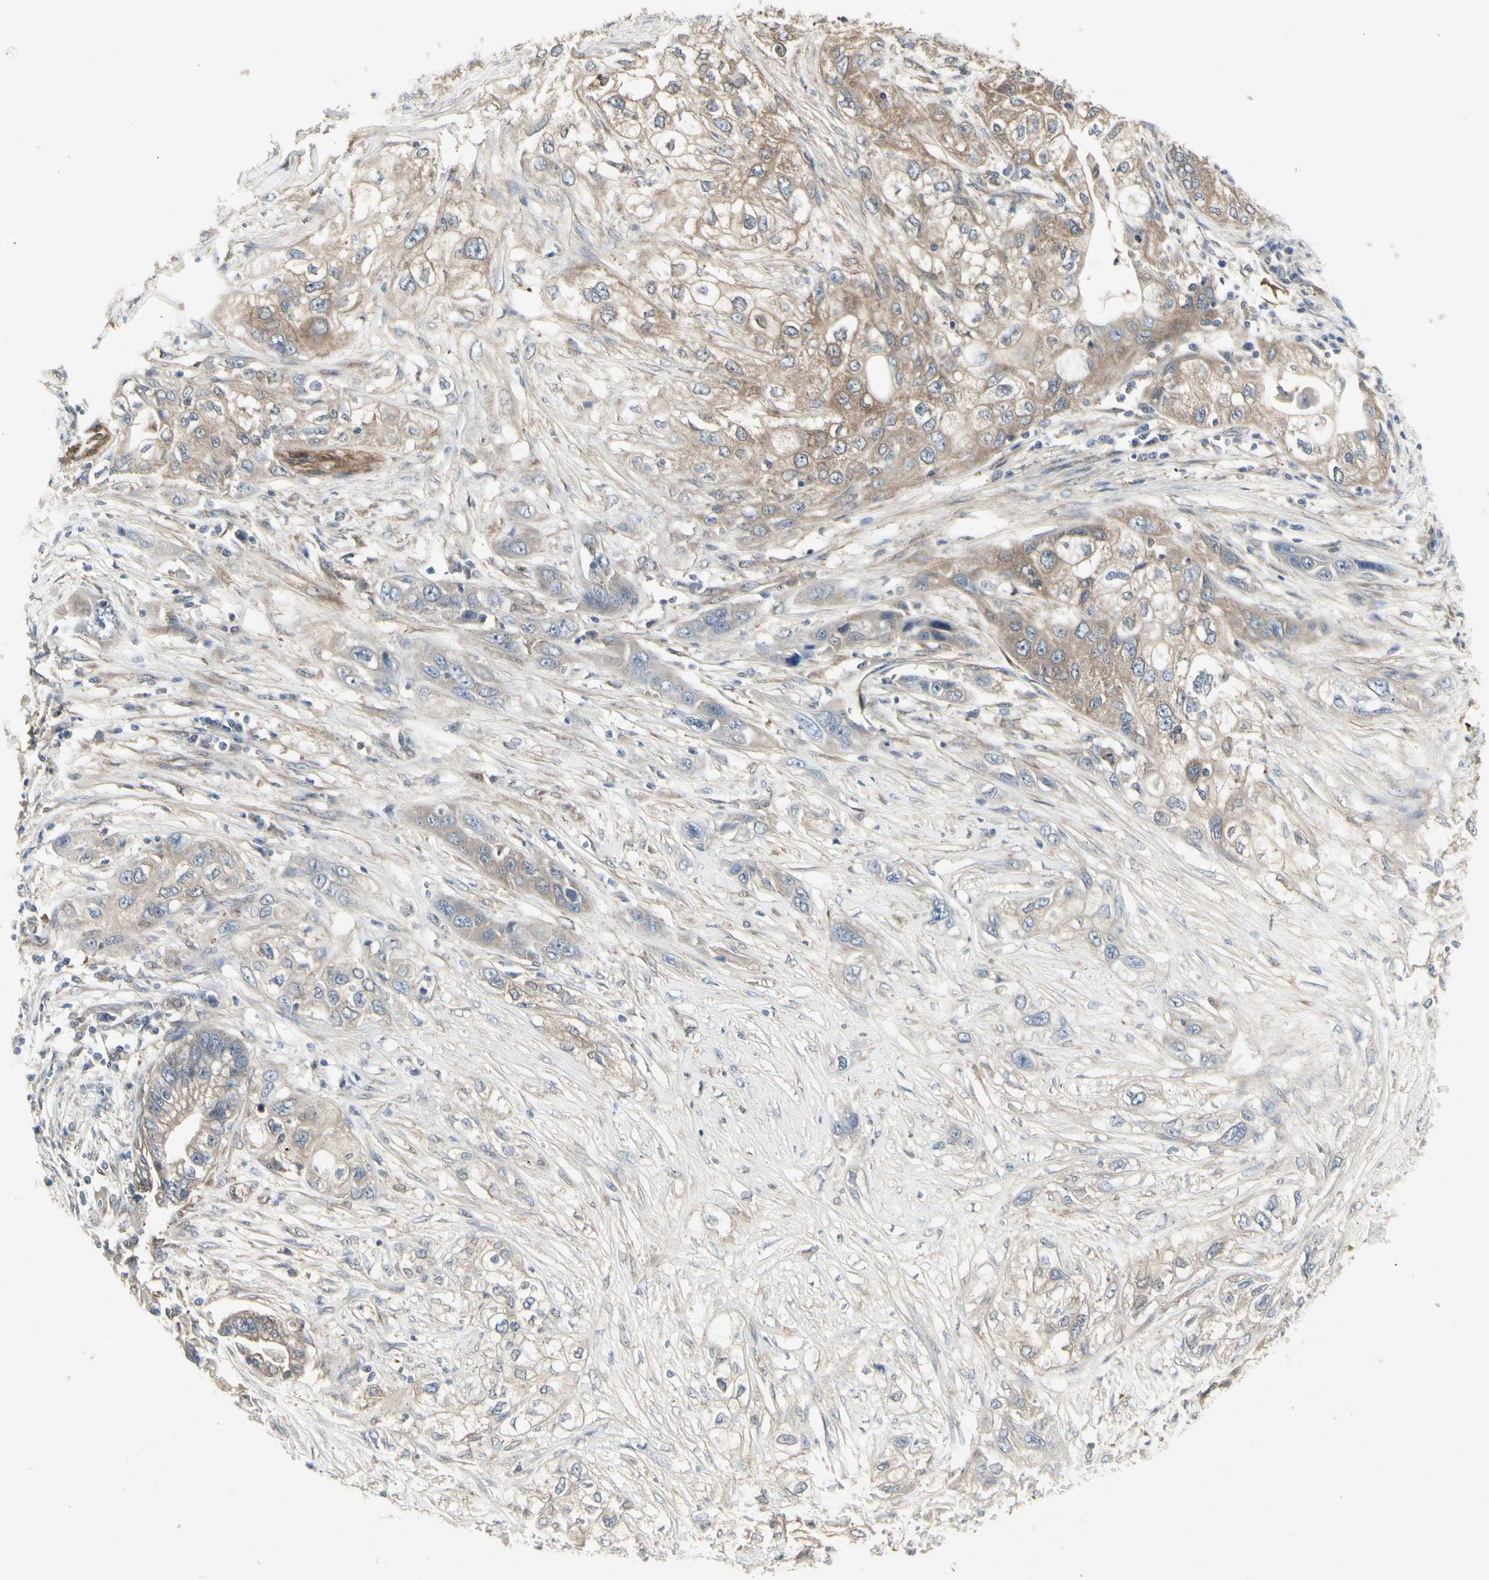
{"staining": {"intensity": "moderate", "quantity": ">75%", "location": "cytoplasmic/membranous"}, "tissue": "pancreatic cancer", "cell_type": "Tumor cells", "image_type": "cancer", "snomed": [{"axis": "morphology", "description": "Adenocarcinoma, NOS"}, {"axis": "topography", "description": "Pancreas"}], "caption": "Moderate cytoplasmic/membranous positivity is appreciated in about >75% of tumor cells in pancreatic adenocarcinoma. (IHC, brightfield microscopy, high magnification).", "gene": "CHURC1-FNTB", "patient": {"sex": "female", "age": 70}}